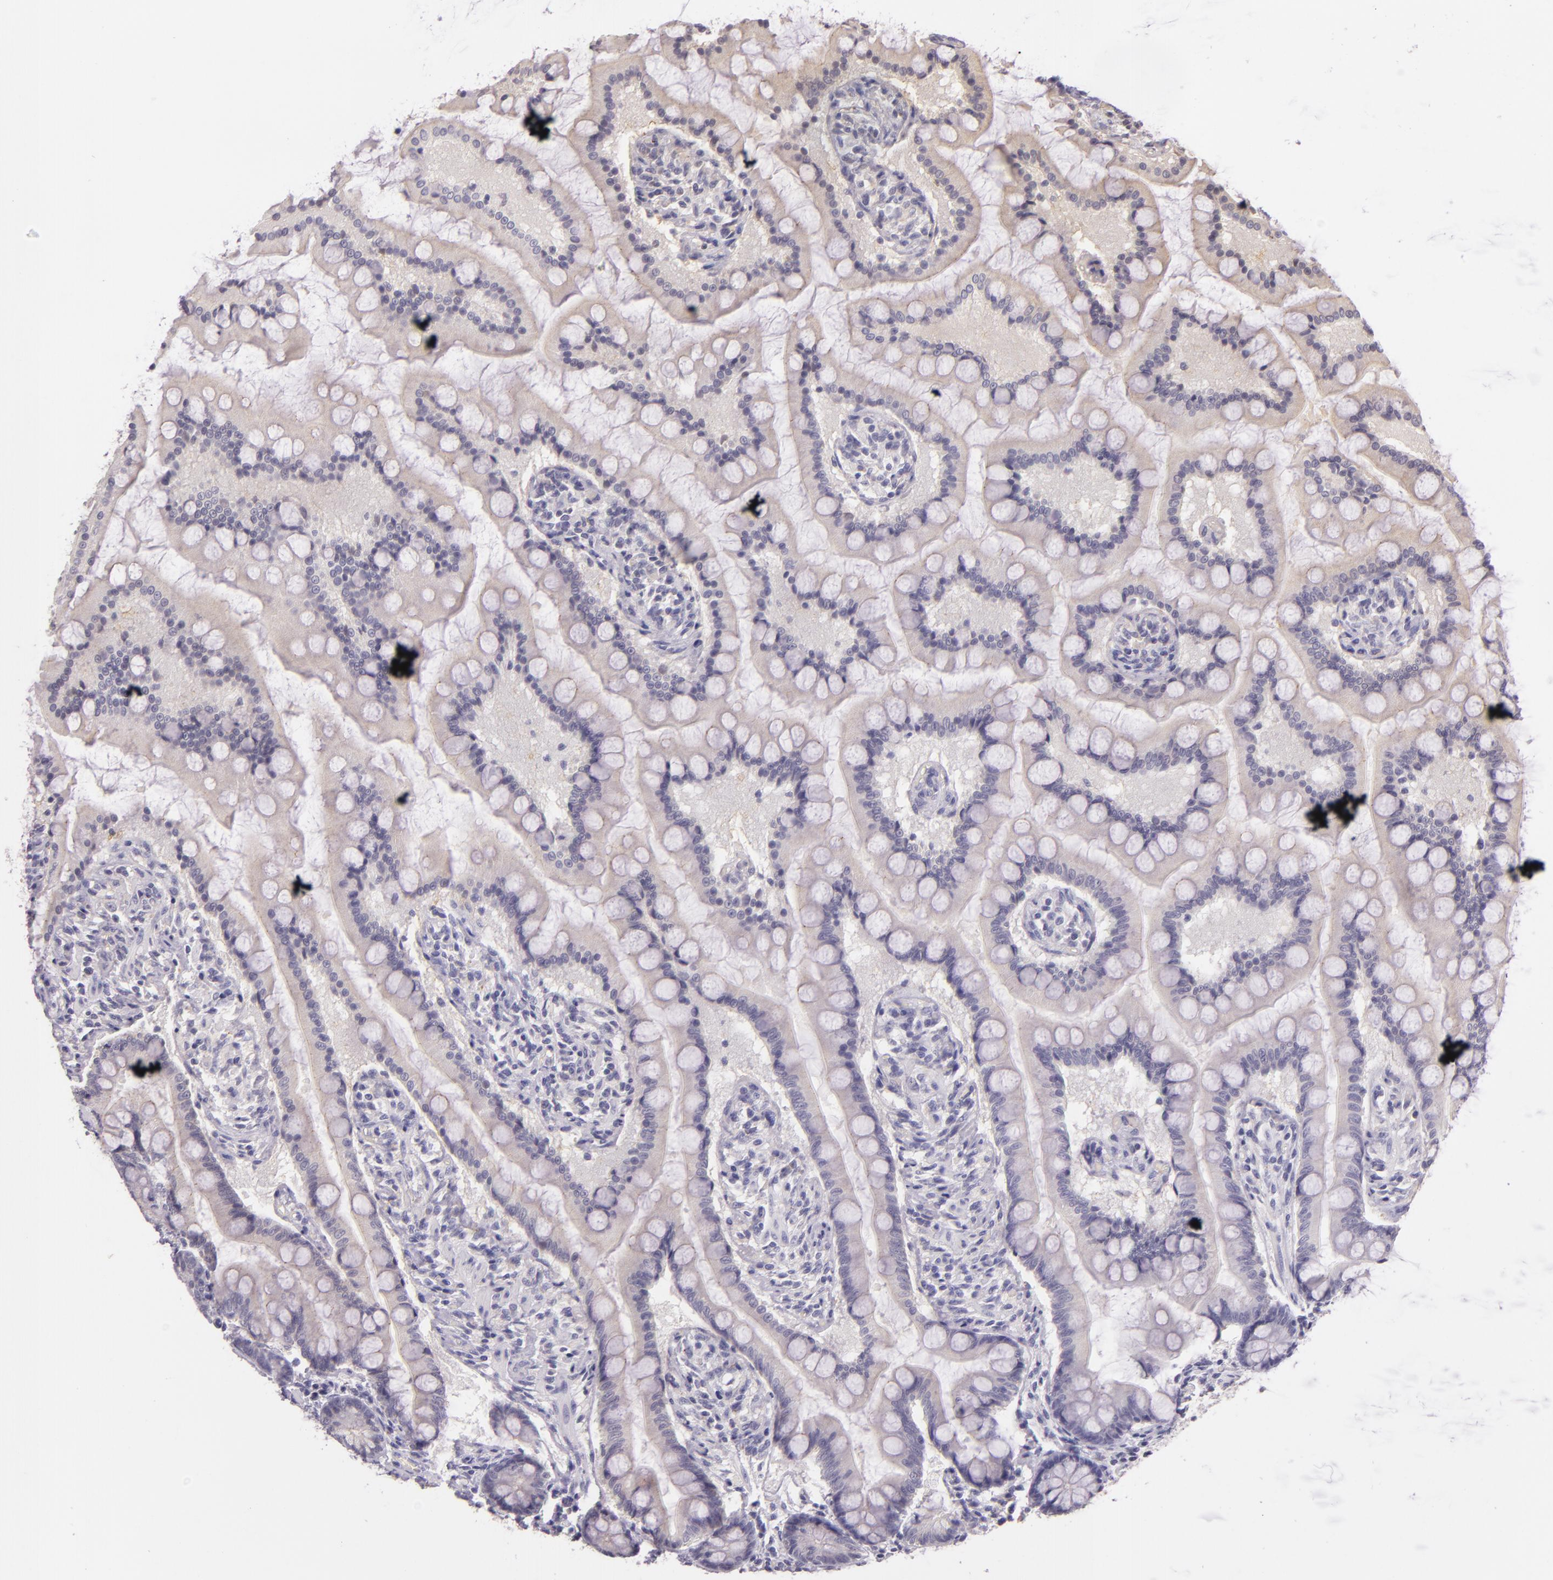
{"staining": {"intensity": "negative", "quantity": "none", "location": "none"}, "tissue": "small intestine", "cell_type": "Glandular cells", "image_type": "normal", "snomed": [{"axis": "morphology", "description": "Normal tissue, NOS"}, {"axis": "topography", "description": "Small intestine"}], "caption": "This image is of benign small intestine stained with immunohistochemistry to label a protein in brown with the nuclei are counter-stained blue. There is no expression in glandular cells. Brightfield microscopy of IHC stained with DAB (3,3'-diaminobenzidine) (brown) and hematoxylin (blue), captured at high magnification.", "gene": "ARMH4", "patient": {"sex": "male", "age": 41}}